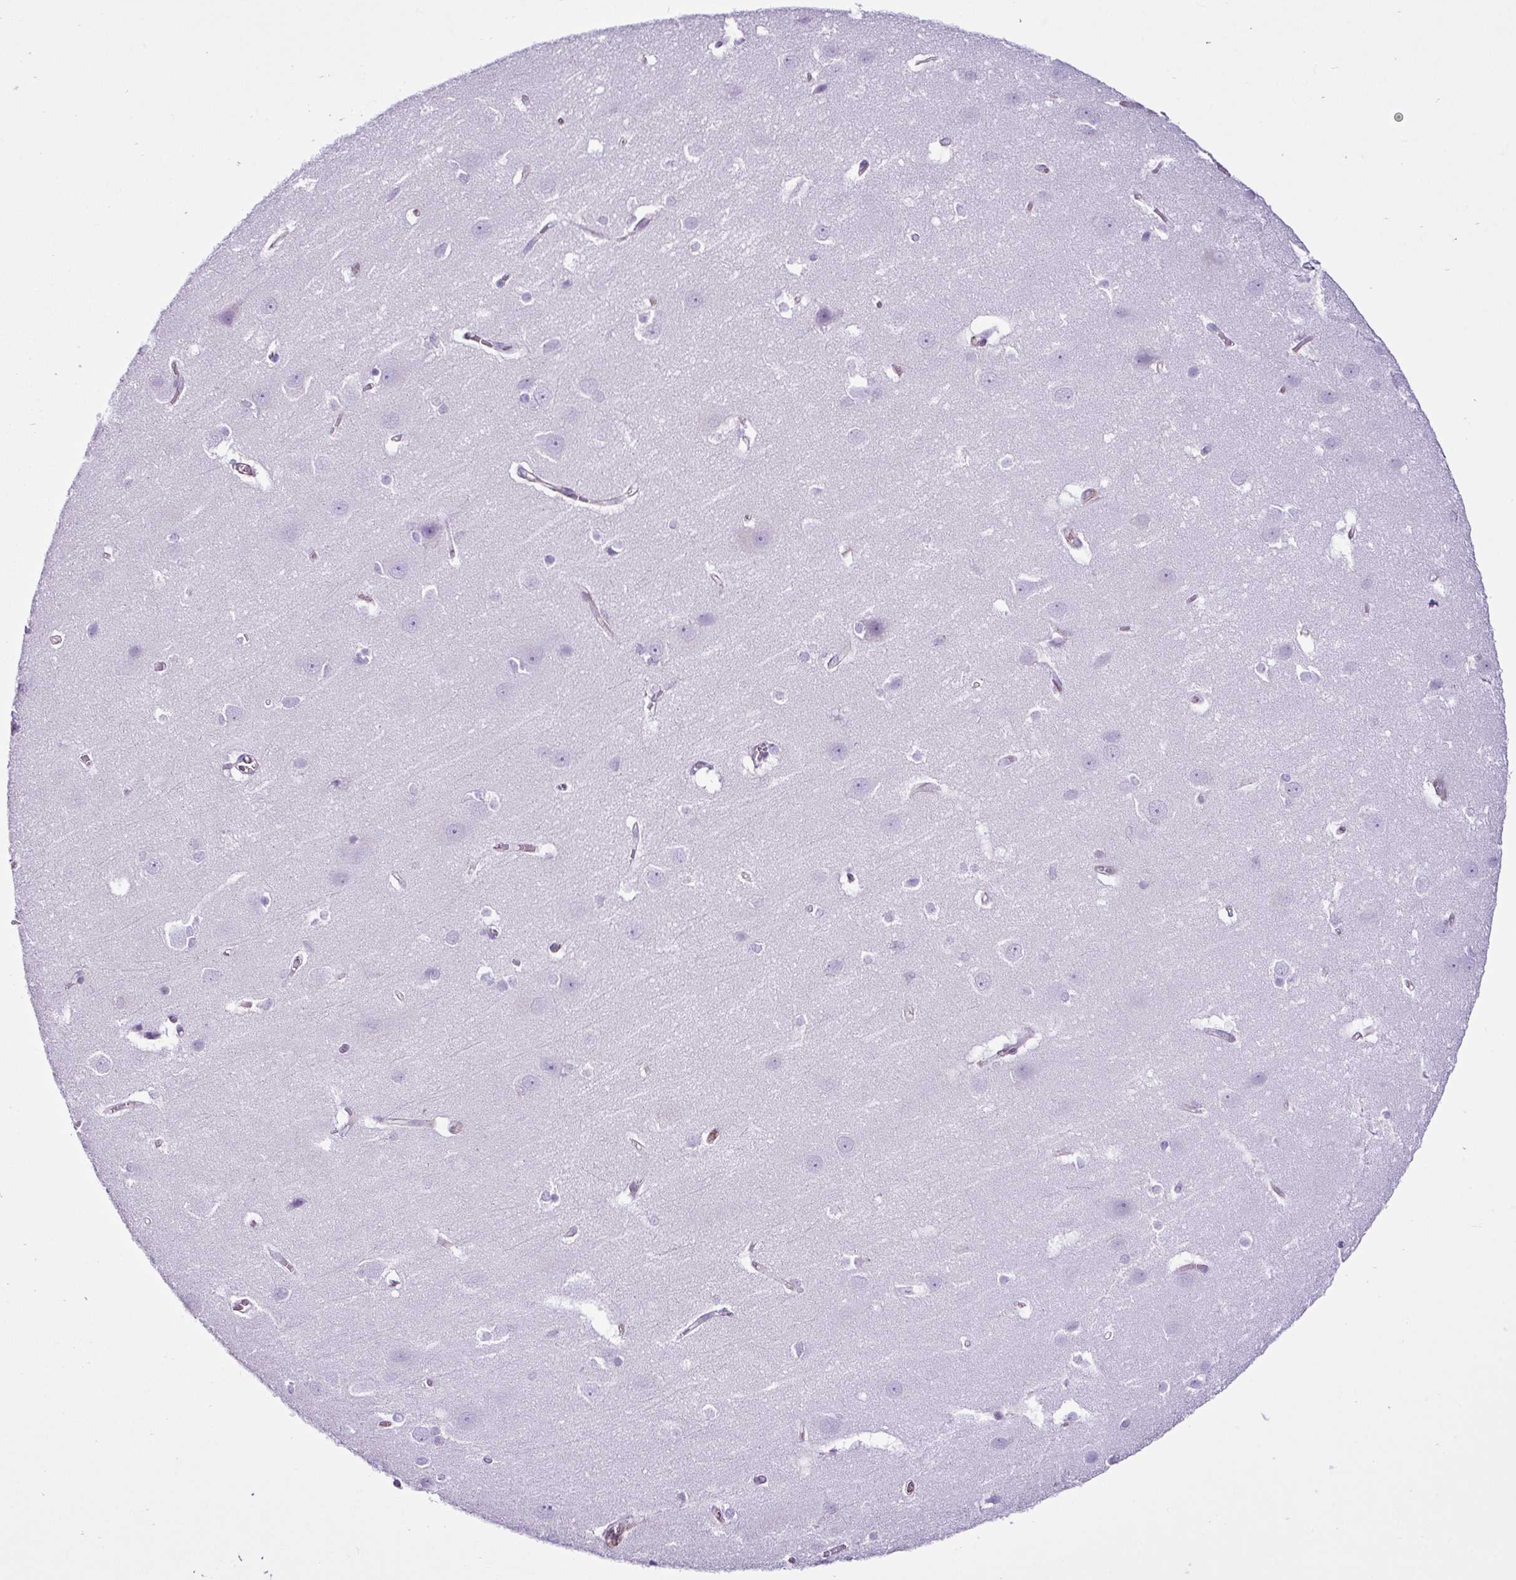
{"staining": {"intensity": "negative", "quantity": "none", "location": "none"}, "tissue": "cerebral cortex", "cell_type": "Endothelial cells", "image_type": "normal", "snomed": [{"axis": "morphology", "description": "Normal tissue, NOS"}, {"axis": "topography", "description": "Cerebral cortex"}], "caption": "This is an immunohistochemistry photomicrograph of normal human cerebral cortex. There is no staining in endothelial cells.", "gene": "EME2", "patient": {"sex": "male", "age": 37}}